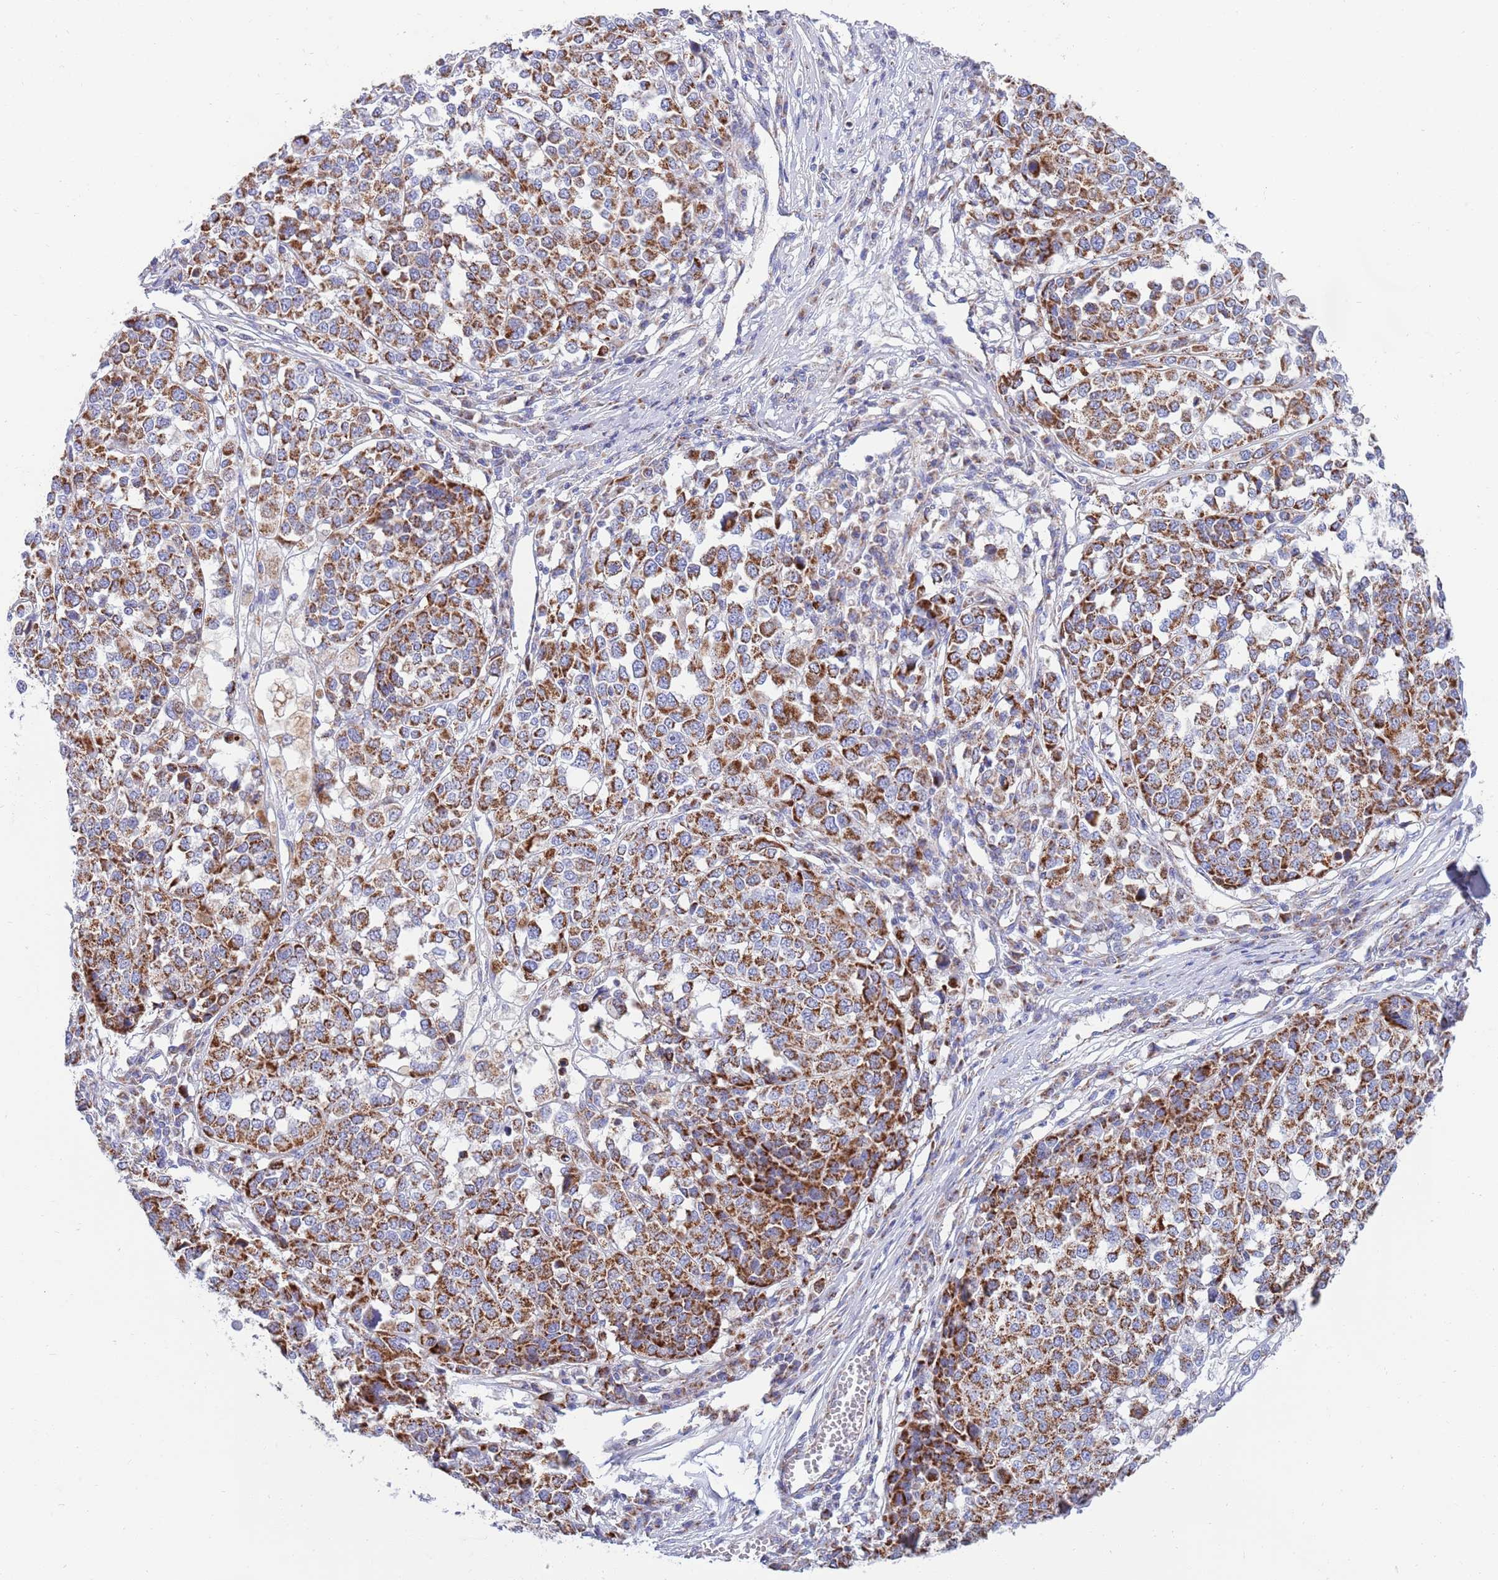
{"staining": {"intensity": "strong", "quantity": ">75%", "location": "cytoplasmic/membranous"}, "tissue": "melanoma", "cell_type": "Tumor cells", "image_type": "cancer", "snomed": [{"axis": "morphology", "description": "Malignant melanoma, Metastatic site"}, {"axis": "topography", "description": "Lymph node"}], "caption": "Immunohistochemical staining of melanoma exhibits strong cytoplasmic/membranous protein positivity in about >75% of tumor cells. (DAB (3,3'-diaminobenzidine) IHC with brightfield microscopy, high magnification).", "gene": "EMC8", "patient": {"sex": "male", "age": 44}}